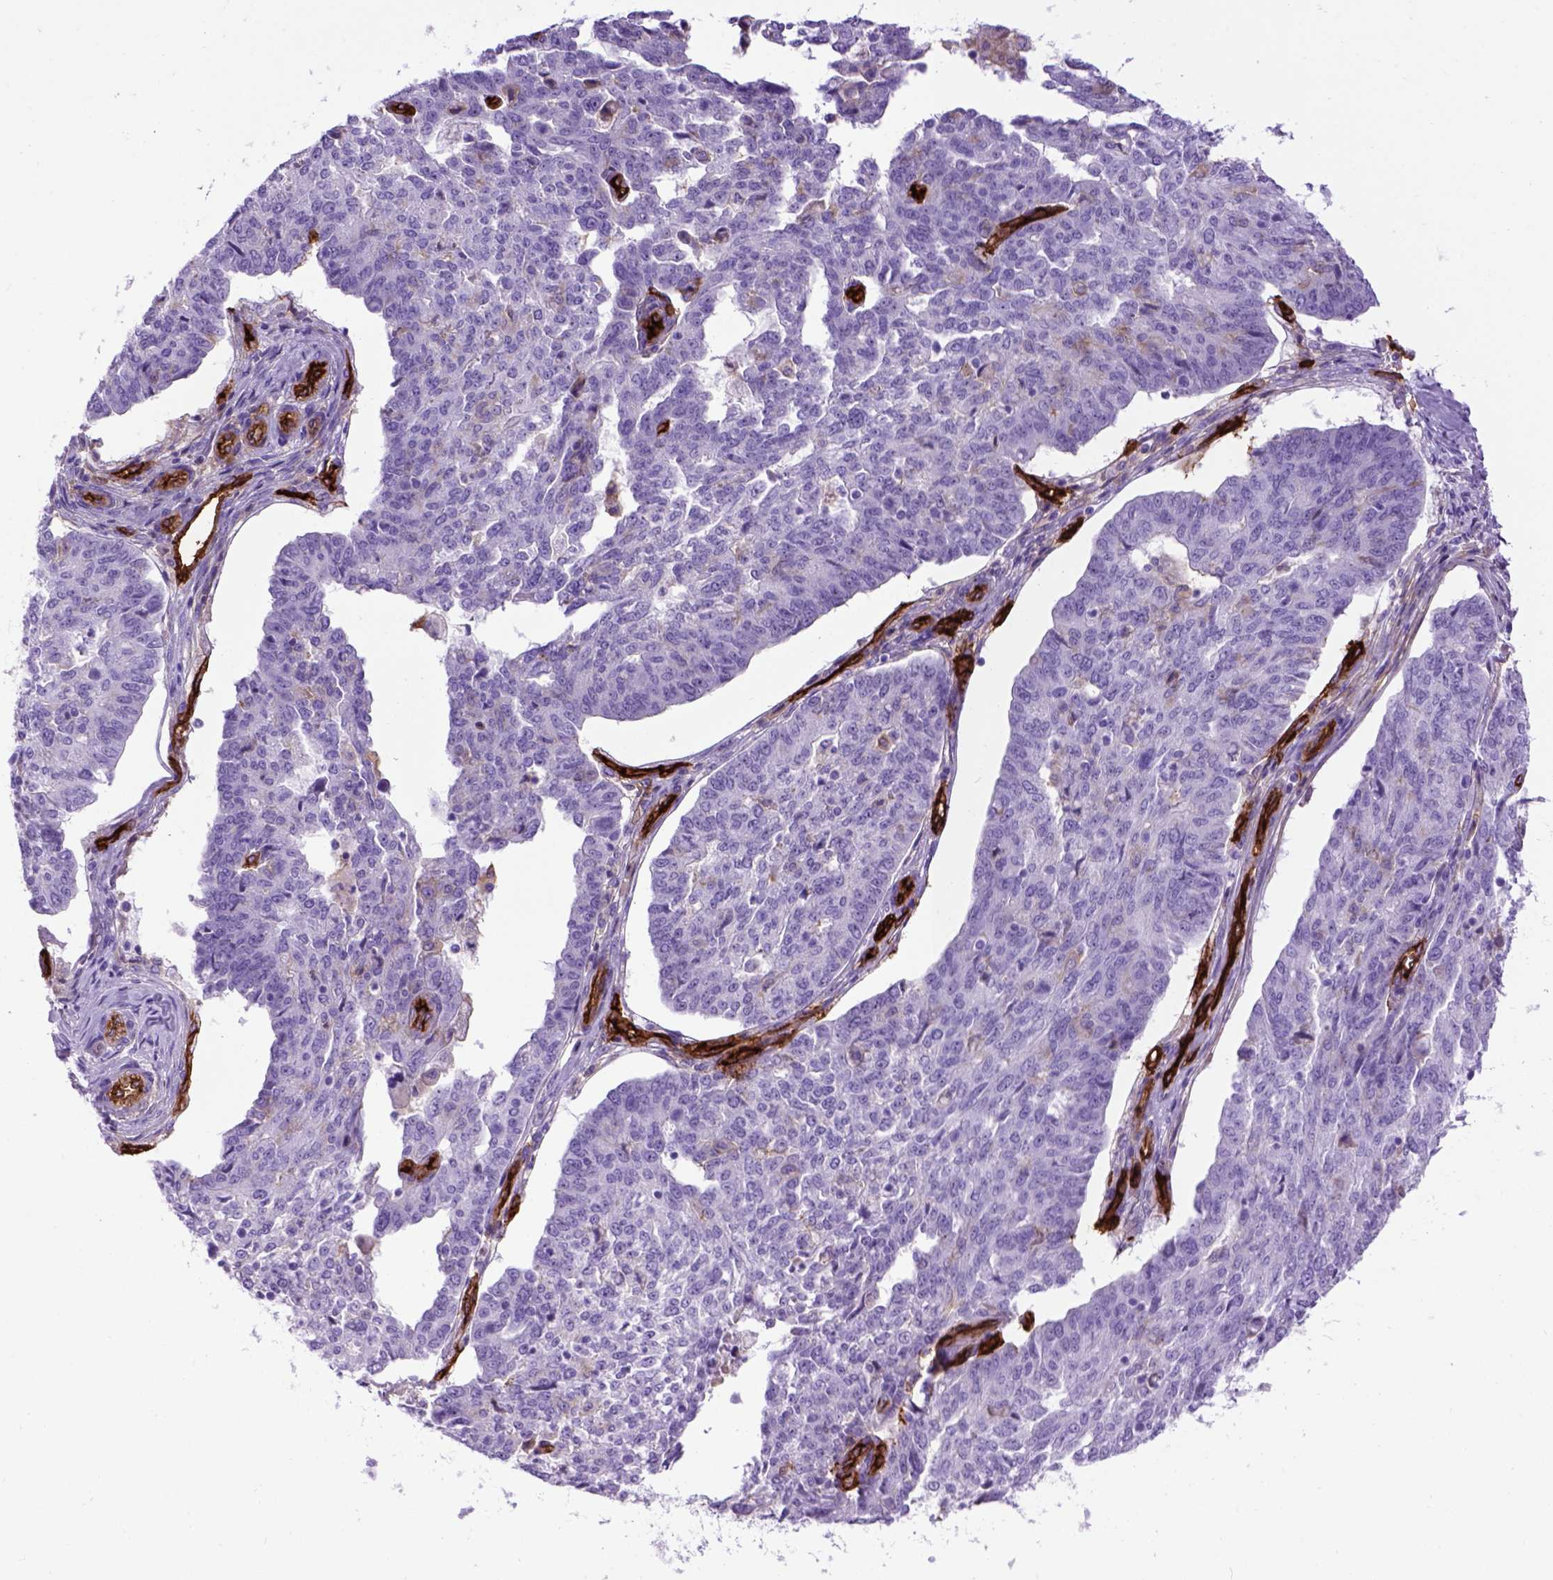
{"staining": {"intensity": "negative", "quantity": "none", "location": "none"}, "tissue": "ovarian cancer", "cell_type": "Tumor cells", "image_type": "cancer", "snomed": [{"axis": "morphology", "description": "Cystadenocarcinoma, serous, NOS"}, {"axis": "topography", "description": "Ovary"}], "caption": "High magnification brightfield microscopy of ovarian cancer stained with DAB (brown) and counterstained with hematoxylin (blue): tumor cells show no significant expression. (DAB immunohistochemistry, high magnification).", "gene": "ENG", "patient": {"sex": "female", "age": 67}}